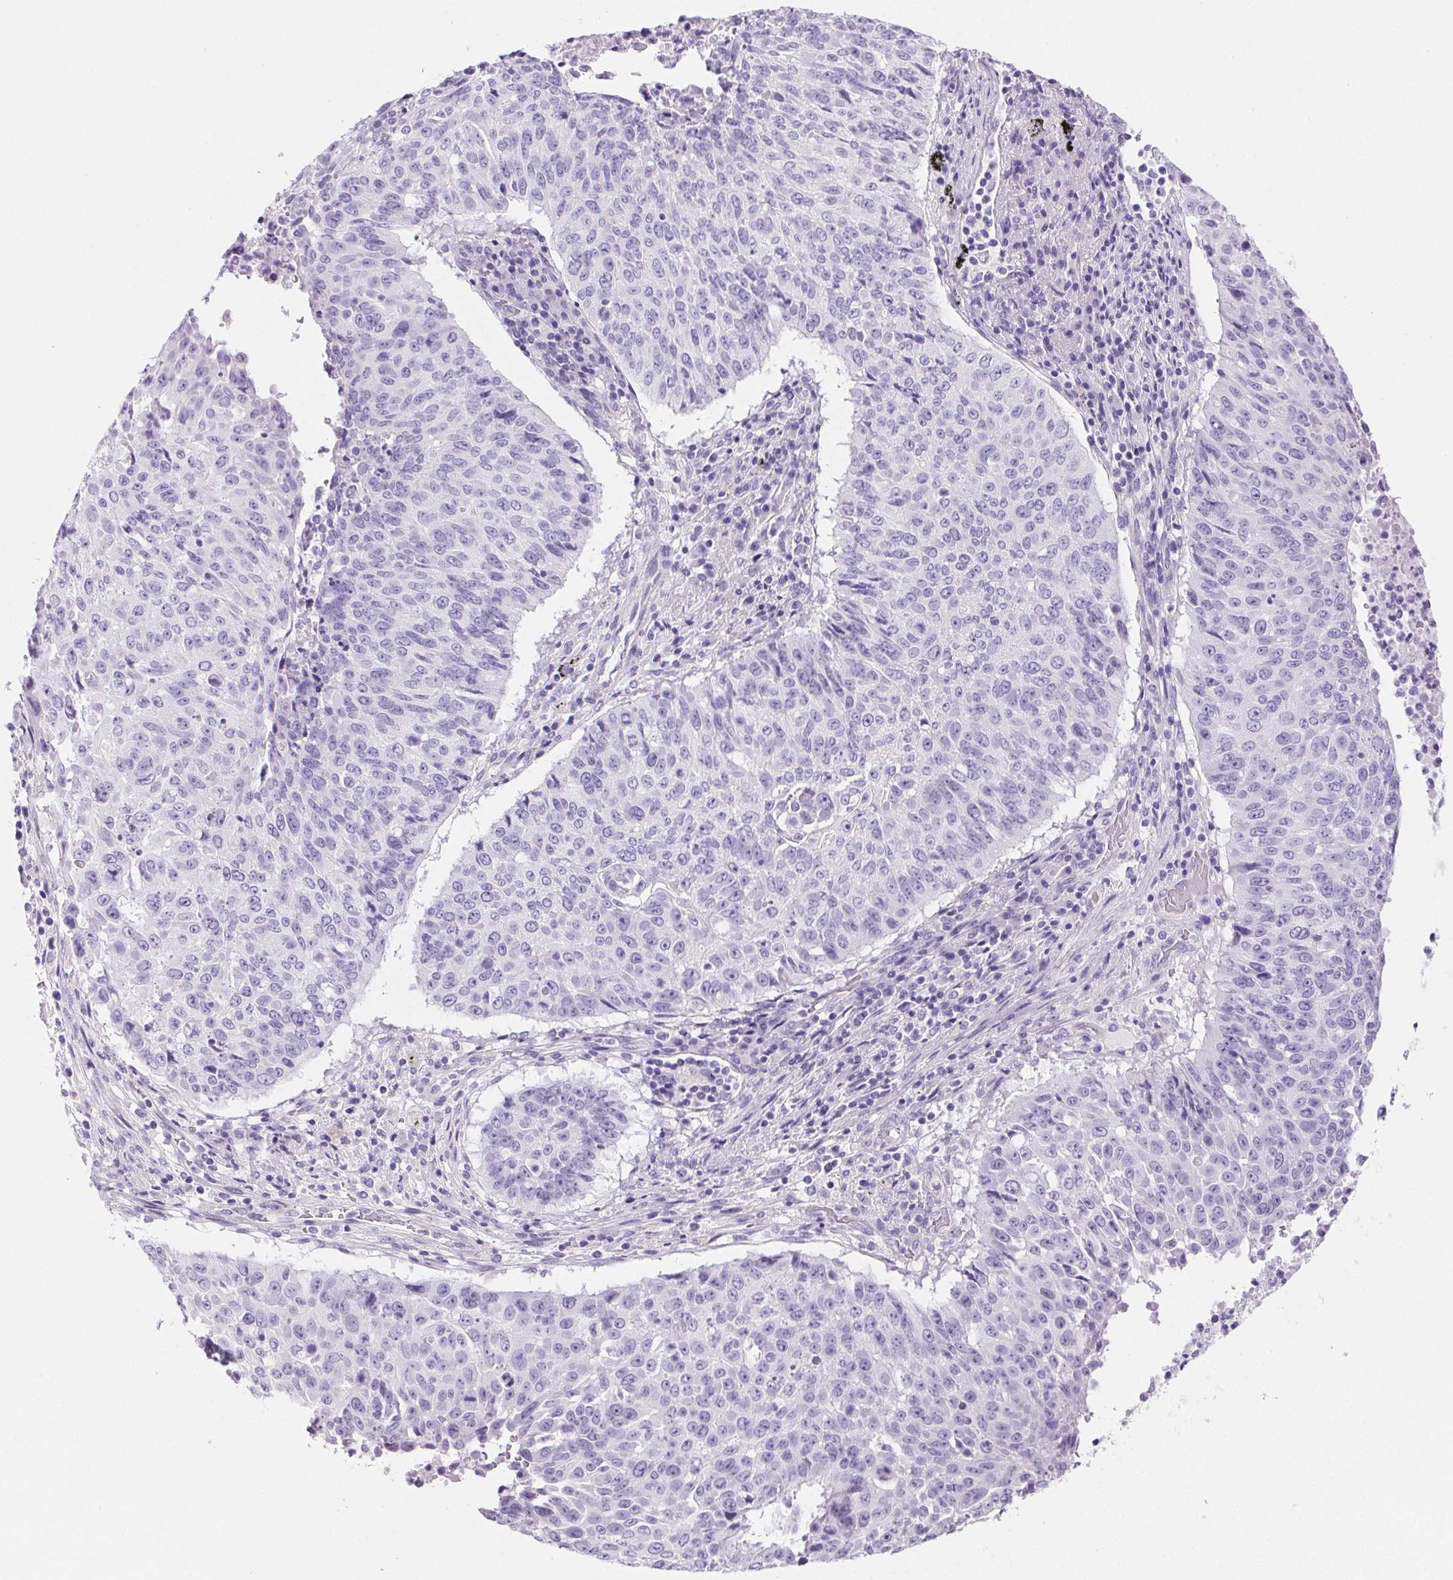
{"staining": {"intensity": "negative", "quantity": "none", "location": "none"}, "tissue": "lung cancer", "cell_type": "Tumor cells", "image_type": "cancer", "snomed": [{"axis": "morphology", "description": "Normal tissue, NOS"}, {"axis": "morphology", "description": "Squamous cell carcinoma, NOS"}, {"axis": "topography", "description": "Bronchus"}, {"axis": "topography", "description": "Lung"}], "caption": "An IHC image of lung squamous cell carcinoma is shown. There is no staining in tumor cells of lung squamous cell carcinoma.", "gene": "PRSS3", "patient": {"sex": "male", "age": 64}}